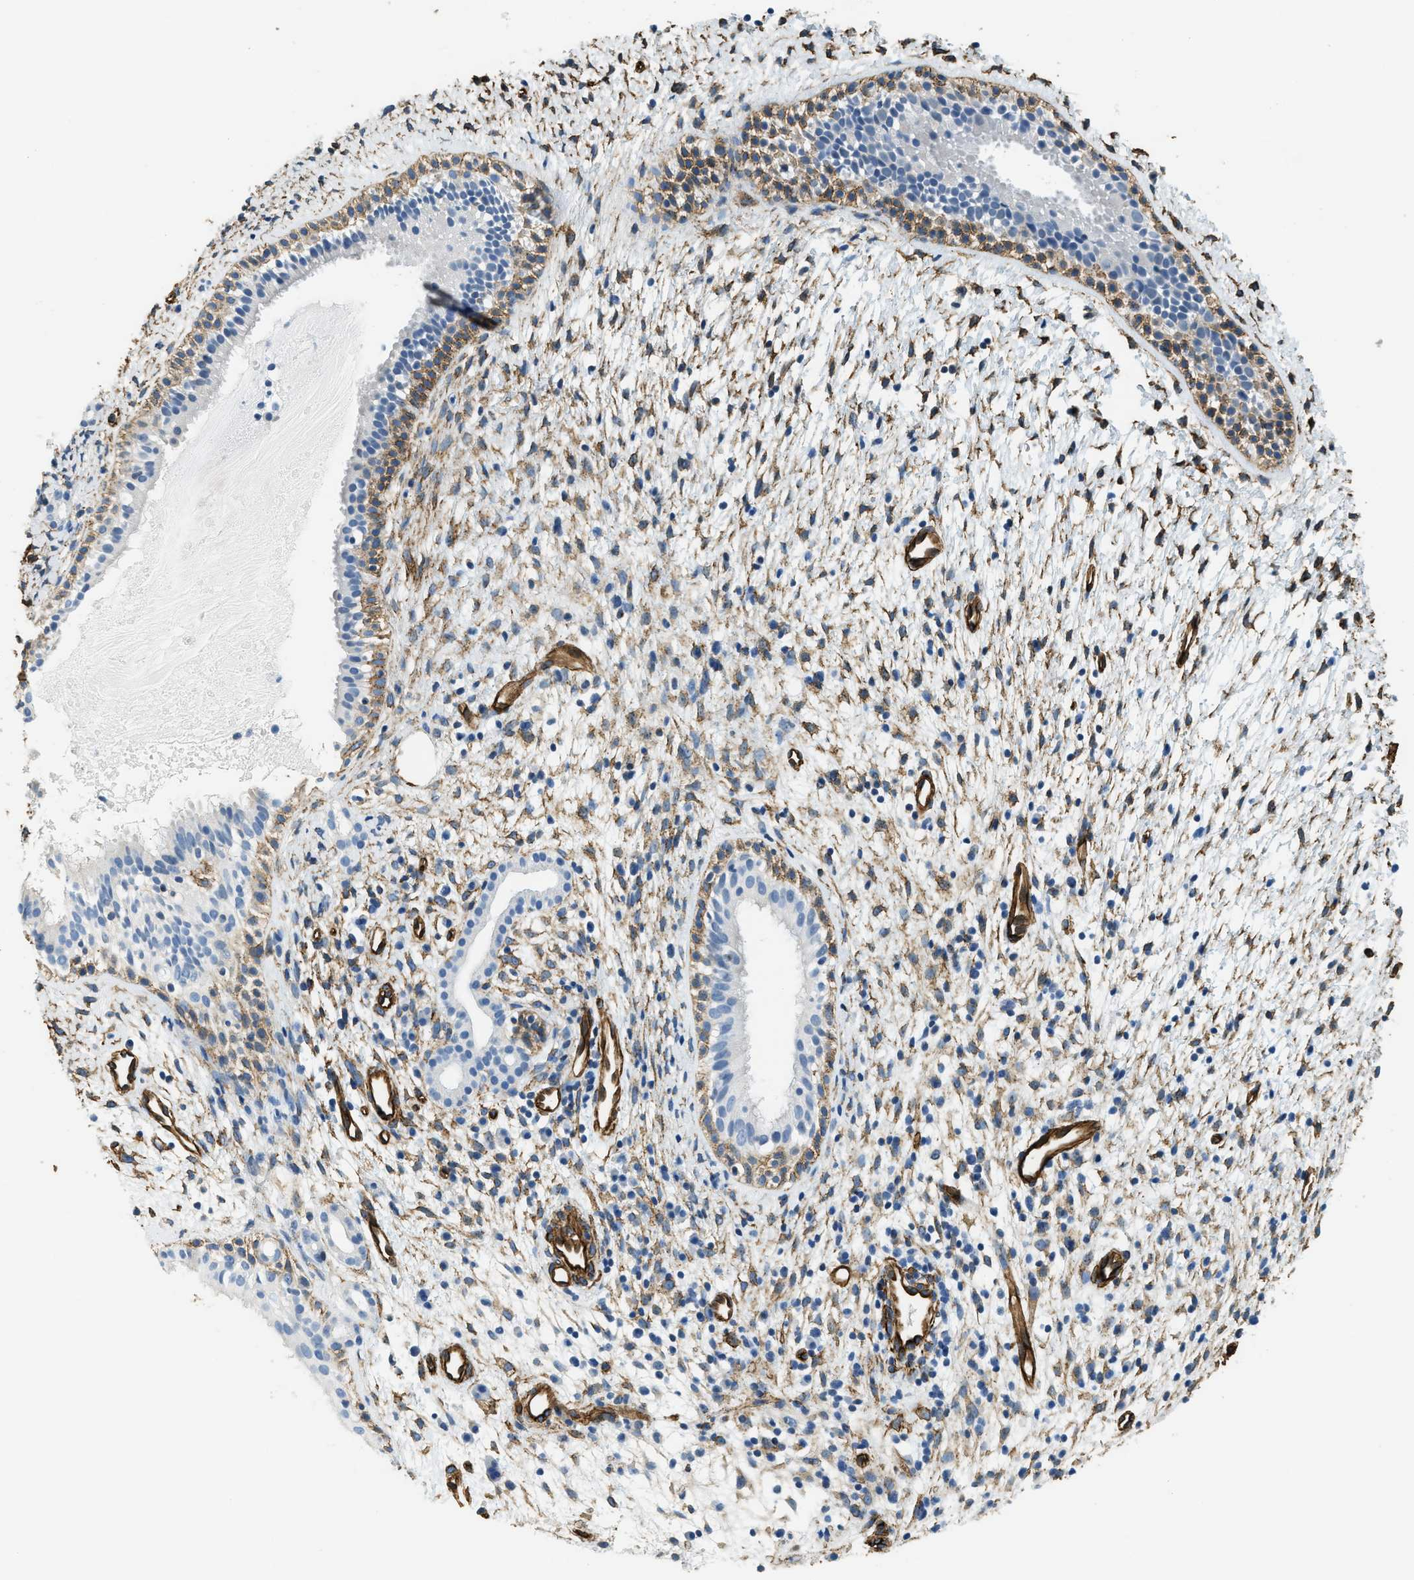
{"staining": {"intensity": "moderate", "quantity": "<25%", "location": "cytoplasmic/membranous"}, "tissue": "nasopharynx", "cell_type": "Respiratory epithelial cells", "image_type": "normal", "snomed": [{"axis": "morphology", "description": "Normal tissue, NOS"}, {"axis": "topography", "description": "Nasopharynx"}], "caption": "Immunohistochemical staining of benign nasopharynx shows low levels of moderate cytoplasmic/membranous staining in approximately <25% of respiratory epithelial cells.", "gene": "TMEM43", "patient": {"sex": "male", "age": 22}}